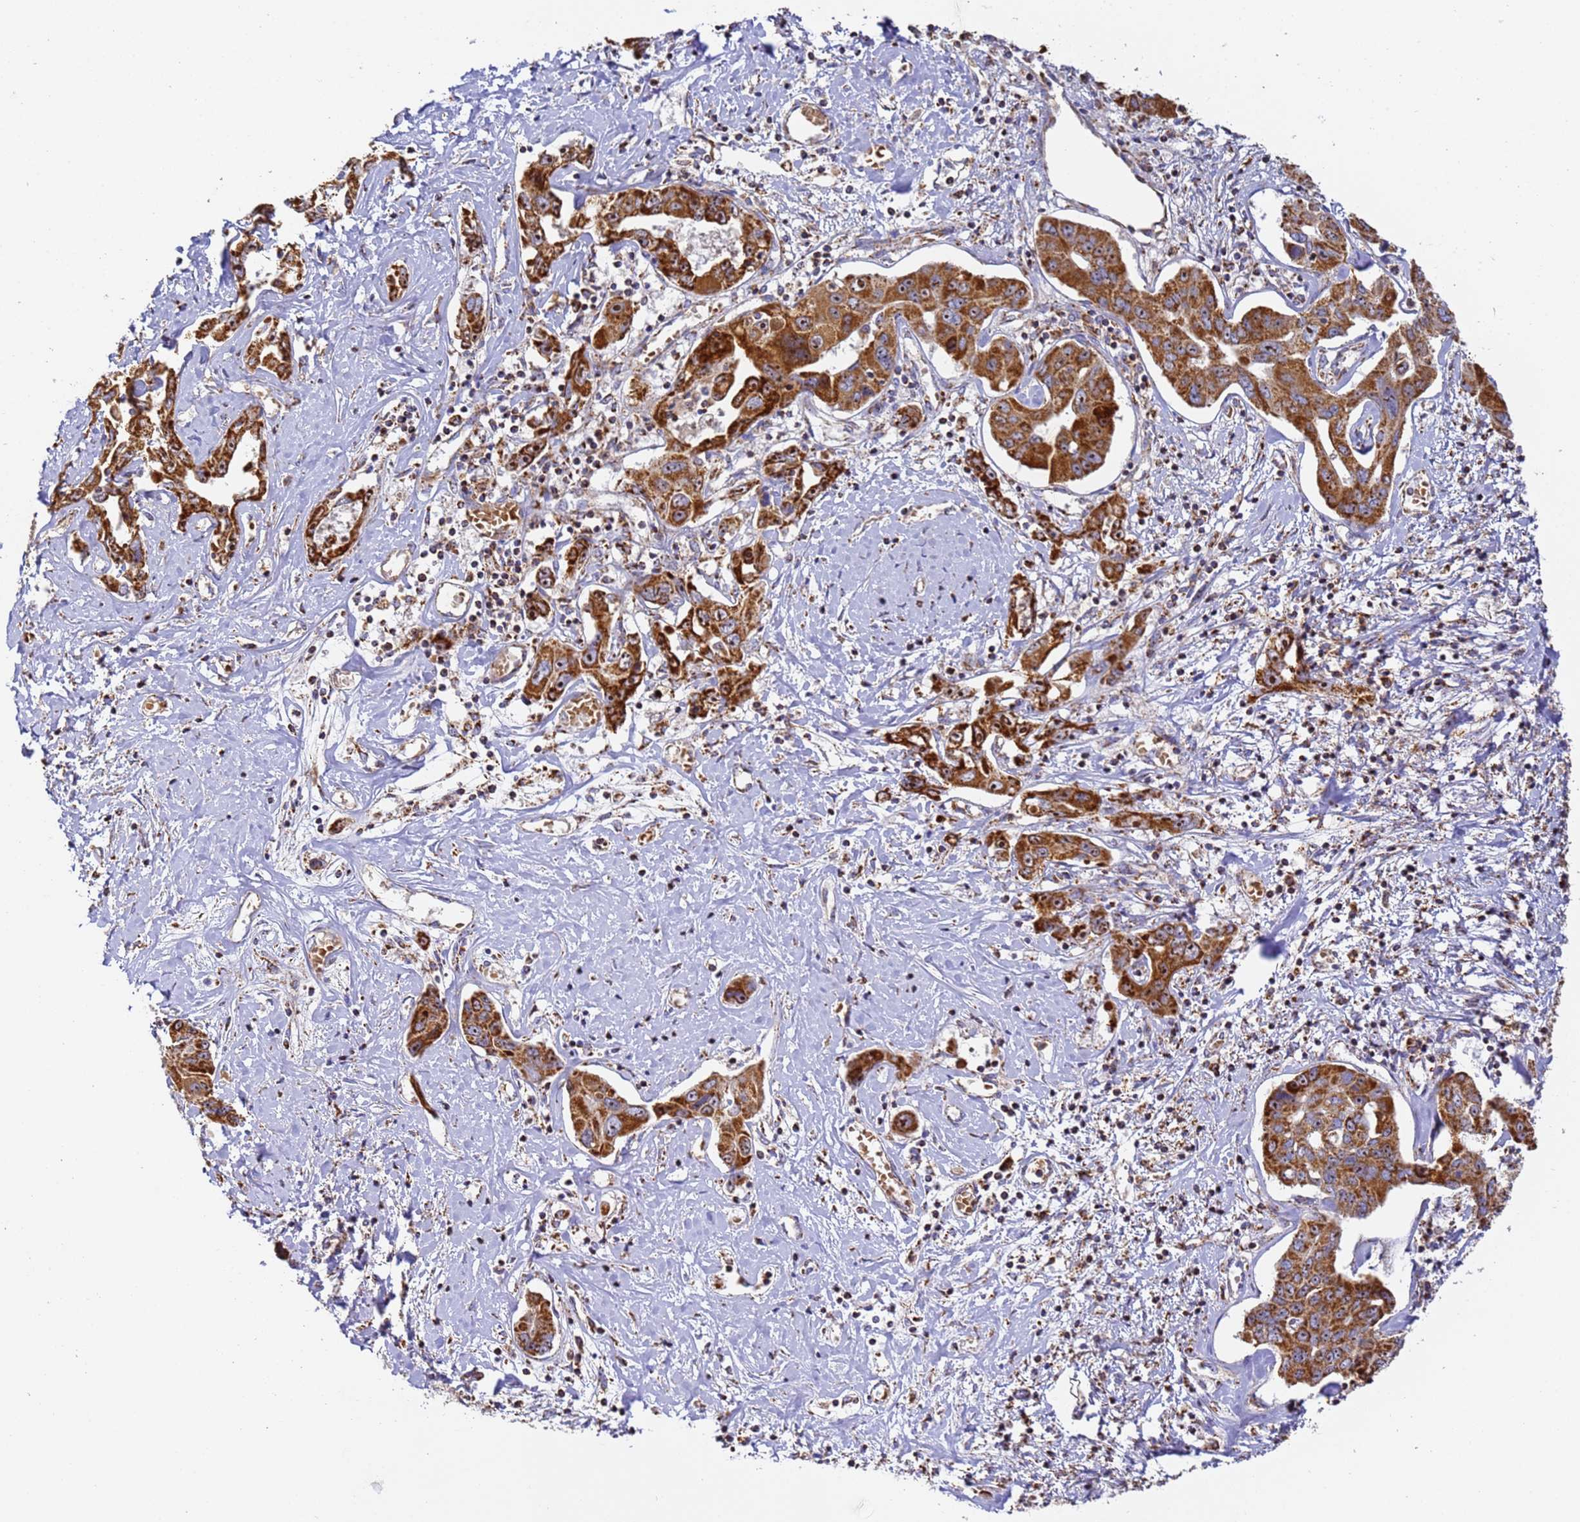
{"staining": {"intensity": "strong", "quantity": ">75%", "location": "cytoplasmic/membranous,nuclear"}, "tissue": "liver cancer", "cell_type": "Tumor cells", "image_type": "cancer", "snomed": [{"axis": "morphology", "description": "Cholangiocarcinoma"}, {"axis": "topography", "description": "Liver"}], "caption": "IHC image of cholangiocarcinoma (liver) stained for a protein (brown), which exhibits high levels of strong cytoplasmic/membranous and nuclear positivity in approximately >75% of tumor cells.", "gene": "FRG2C", "patient": {"sex": "male", "age": 59}}